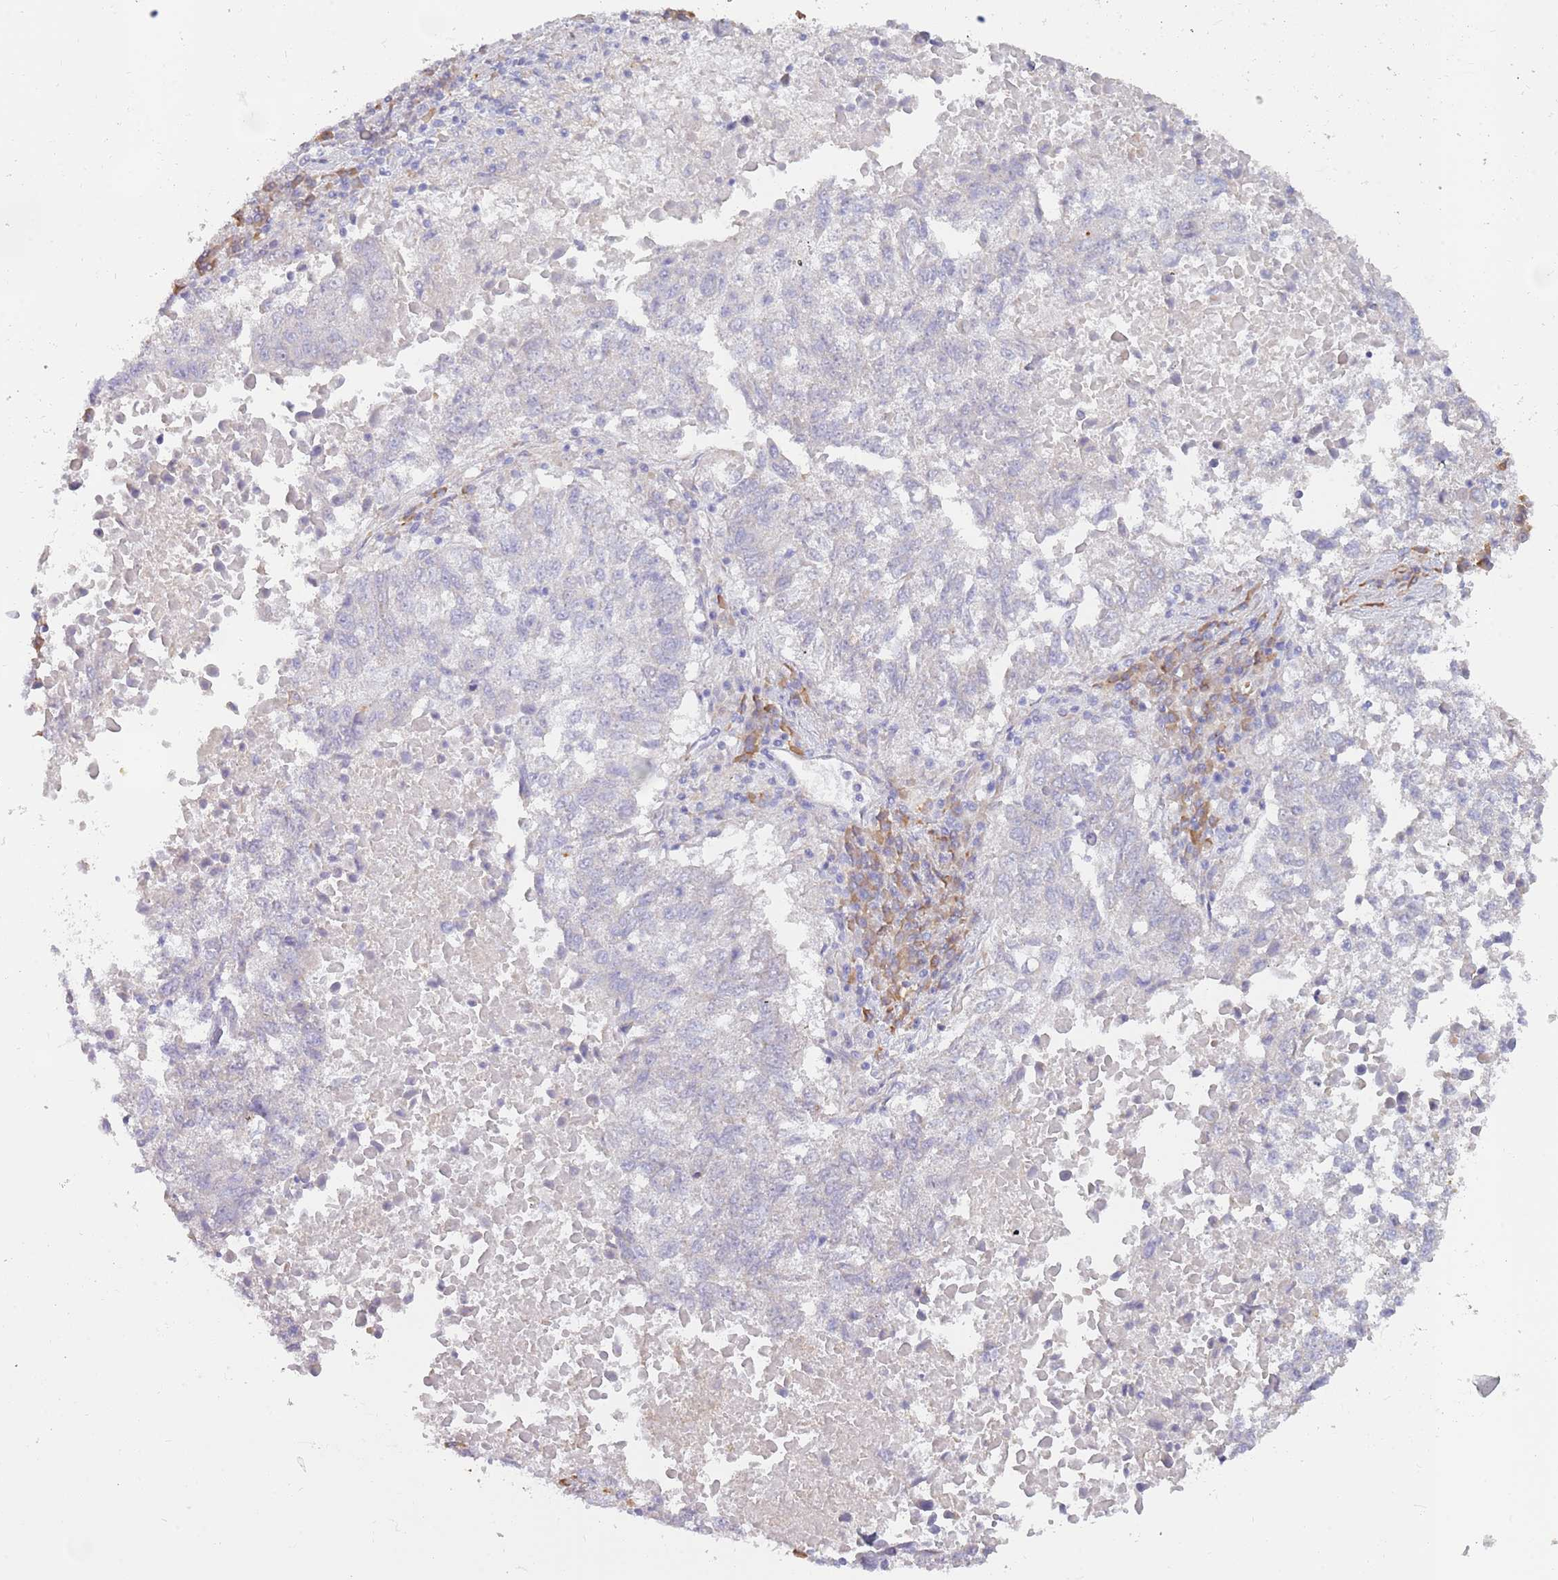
{"staining": {"intensity": "negative", "quantity": "none", "location": "none"}, "tissue": "lung cancer", "cell_type": "Tumor cells", "image_type": "cancer", "snomed": [{"axis": "morphology", "description": "Squamous cell carcinoma, NOS"}, {"axis": "topography", "description": "Lung"}], "caption": "Lung cancer (squamous cell carcinoma) was stained to show a protein in brown. There is no significant positivity in tumor cells.", "gene": "CCDC149", "patient": {"sex": "male", "age": 73}}